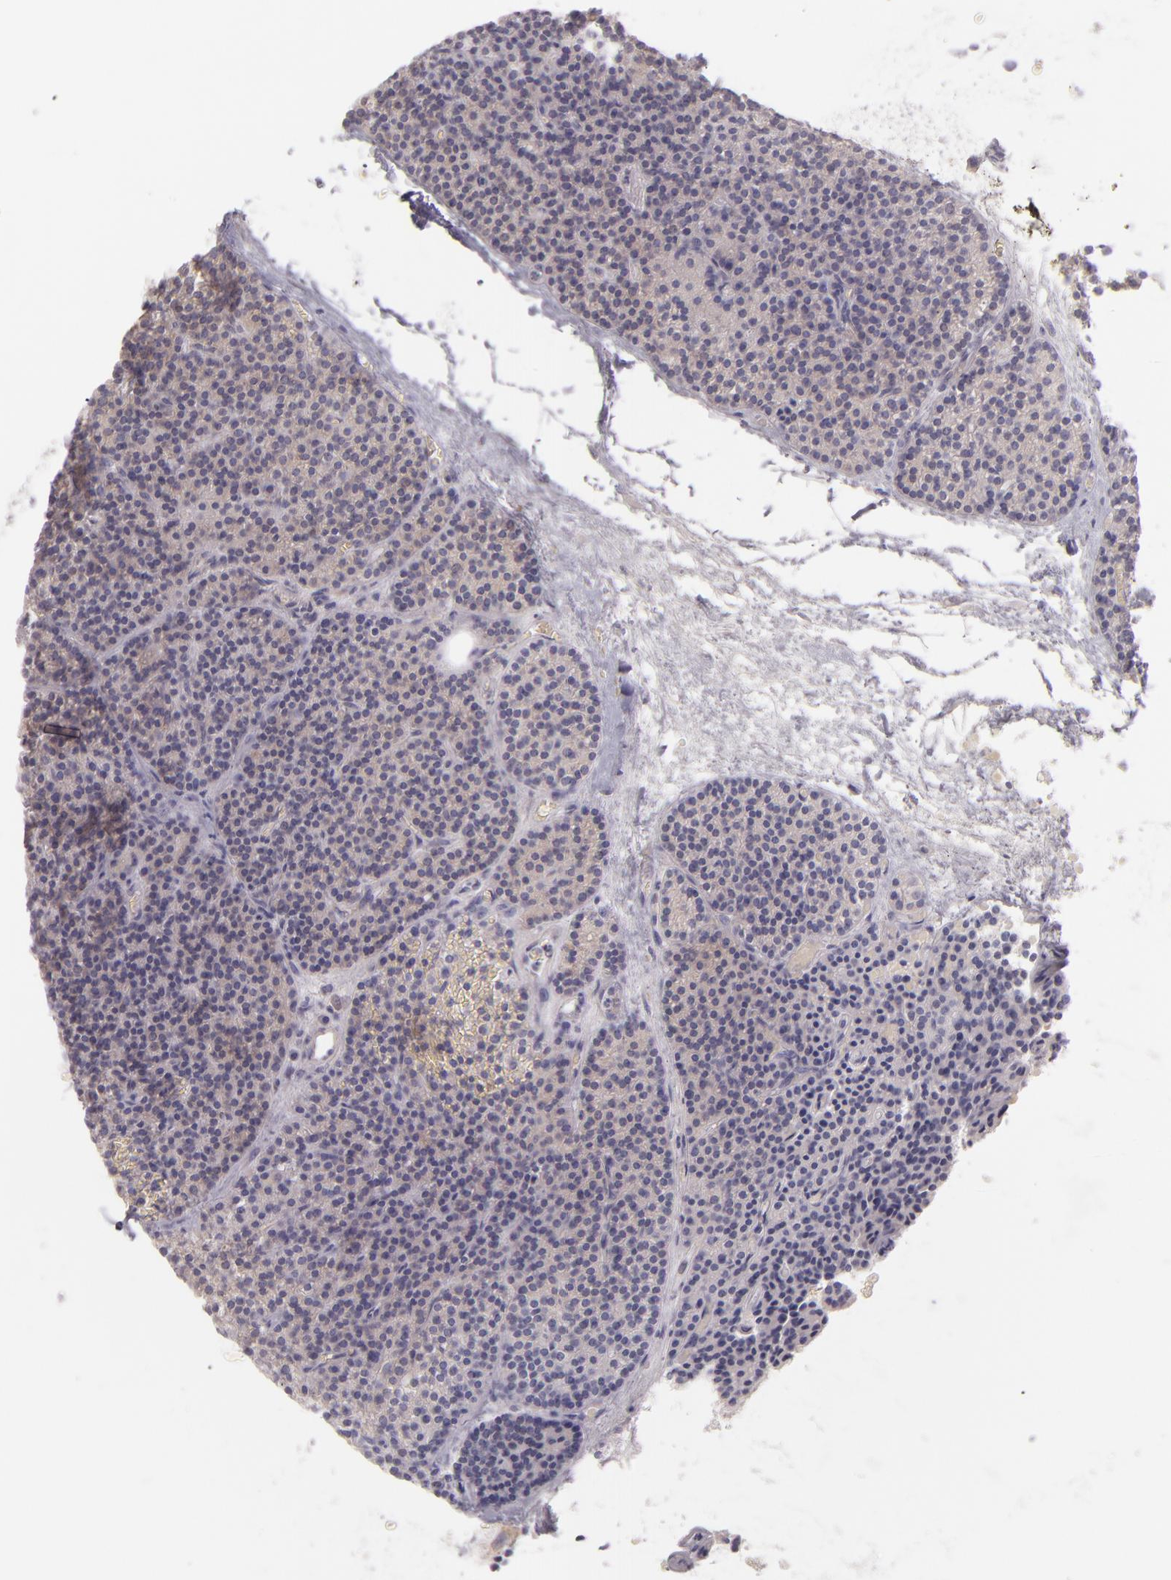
{"staining": {"intensity": "weak", "quantity": ">75%", "location": "cytoplasmic/membranous"}, "tissue": "parathyroid gland", "cell_type": "Glandular cells", "image_type": "normal", "snomed": [{"axis": "morphology", "description": "Normal tissue, NOS"}, {"axis": "topography", "description": "Parathyroid gland"}], "caption": "Weak cytoplasmic/membranous protein staining is identified in approximately >75% of glandular cells in parathyroid gland. The staining was performed using DAB (3,3'-diaminobenzidine) to visualize the protein expression in brown, while the nuclei were stained in blue with hematoxylin (Magnification: 20x).", "gene": "ZC3H7B", "patient": {"sex": "male", "age": 57}}